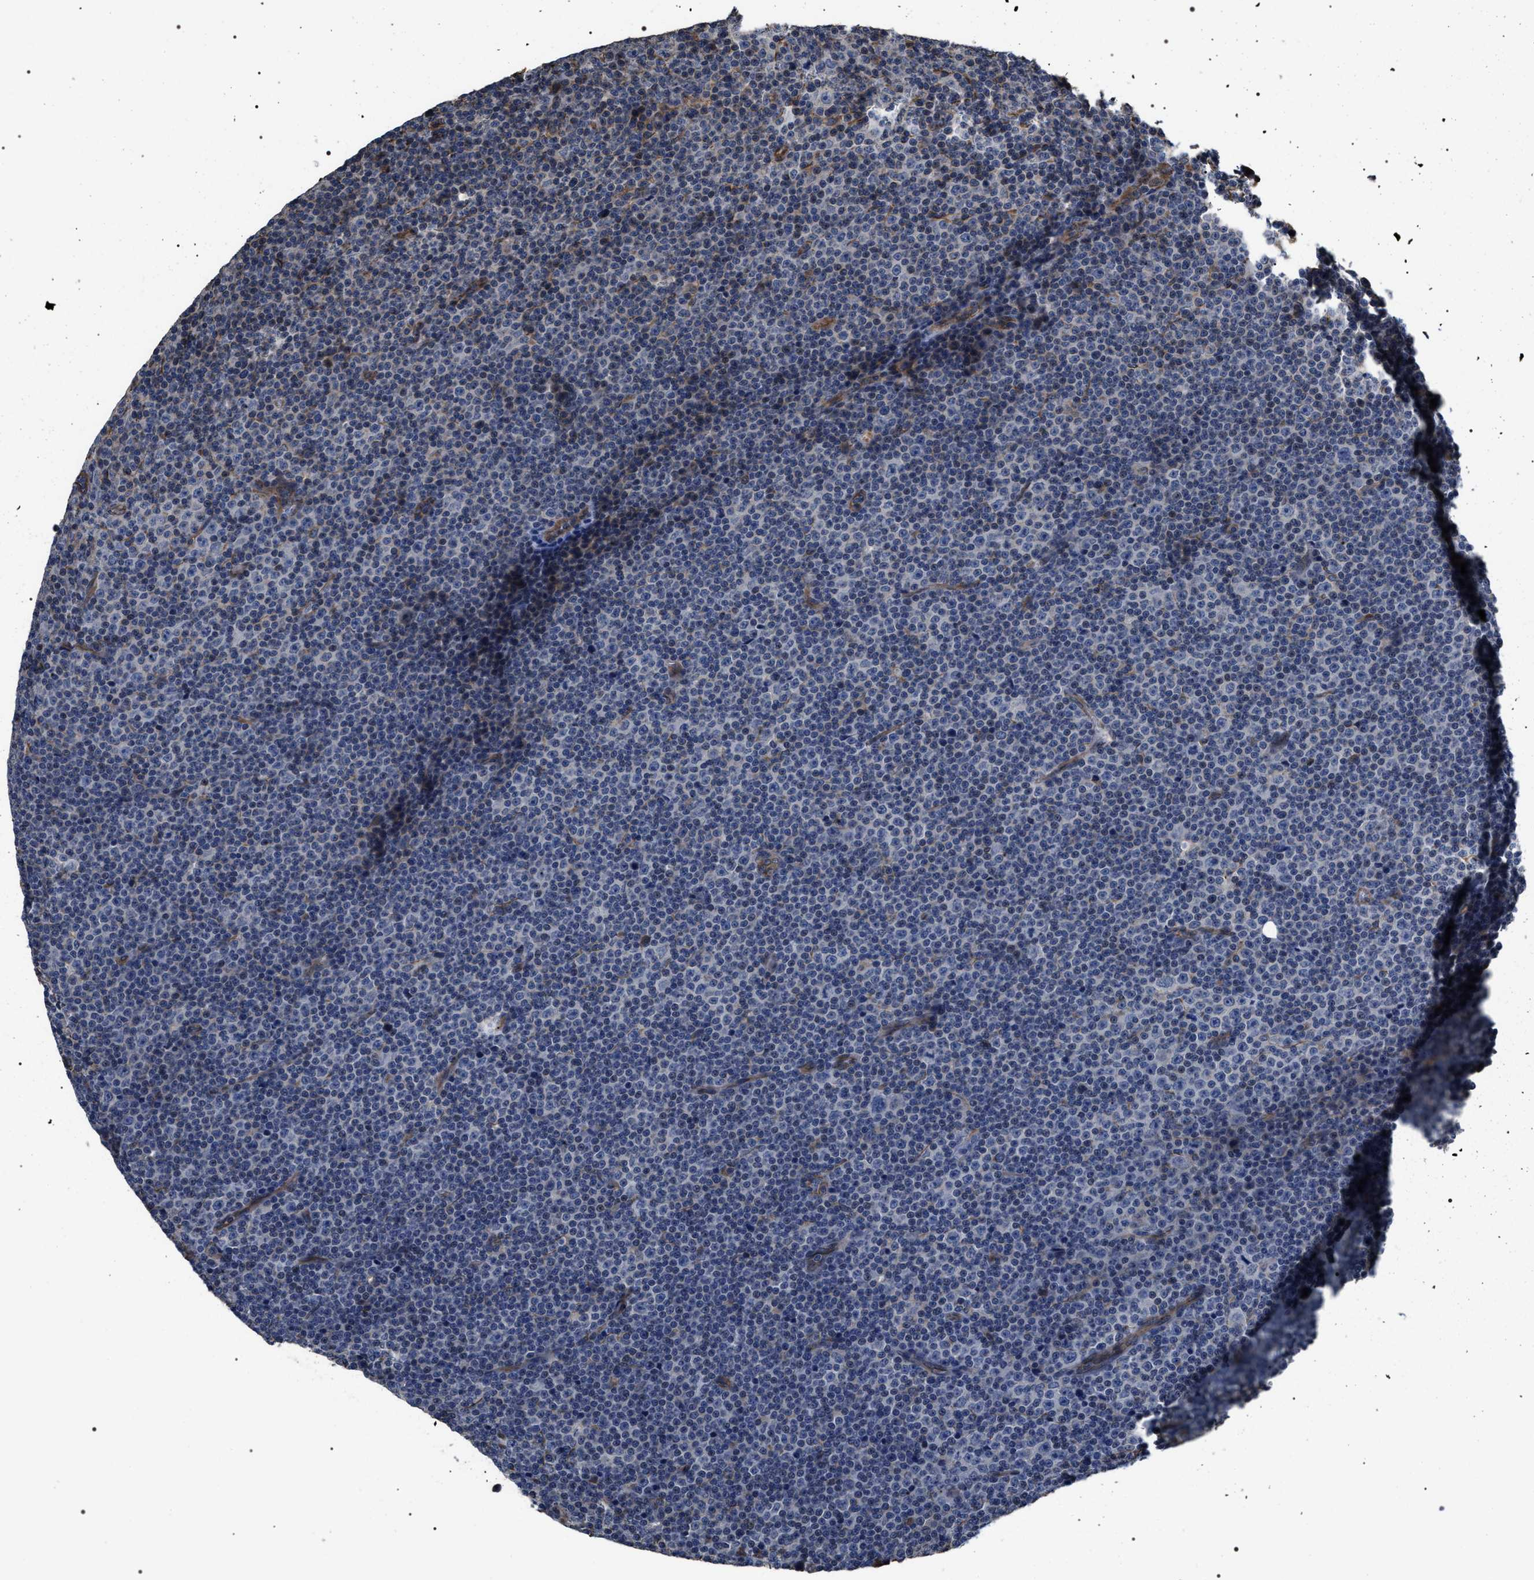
{"staining": {"intensity": "negative", "quantity": "none", "location": "none"}, "tissue": "lymphoma", "cell_type": "Tumor cells", "image_type": "cancer", "snomed": [{"axis": "morphology", "description": "Malignant lymphoma, non-Hodgkin's type, Low grade"}, {"axis": "topography", "description": "Lymph node"}], "caption": "Tumor cells are negative for brown protein staining in lymphoma.", "gene": "TSPAN33", "patient": {"sex": "female", "age": 67}}